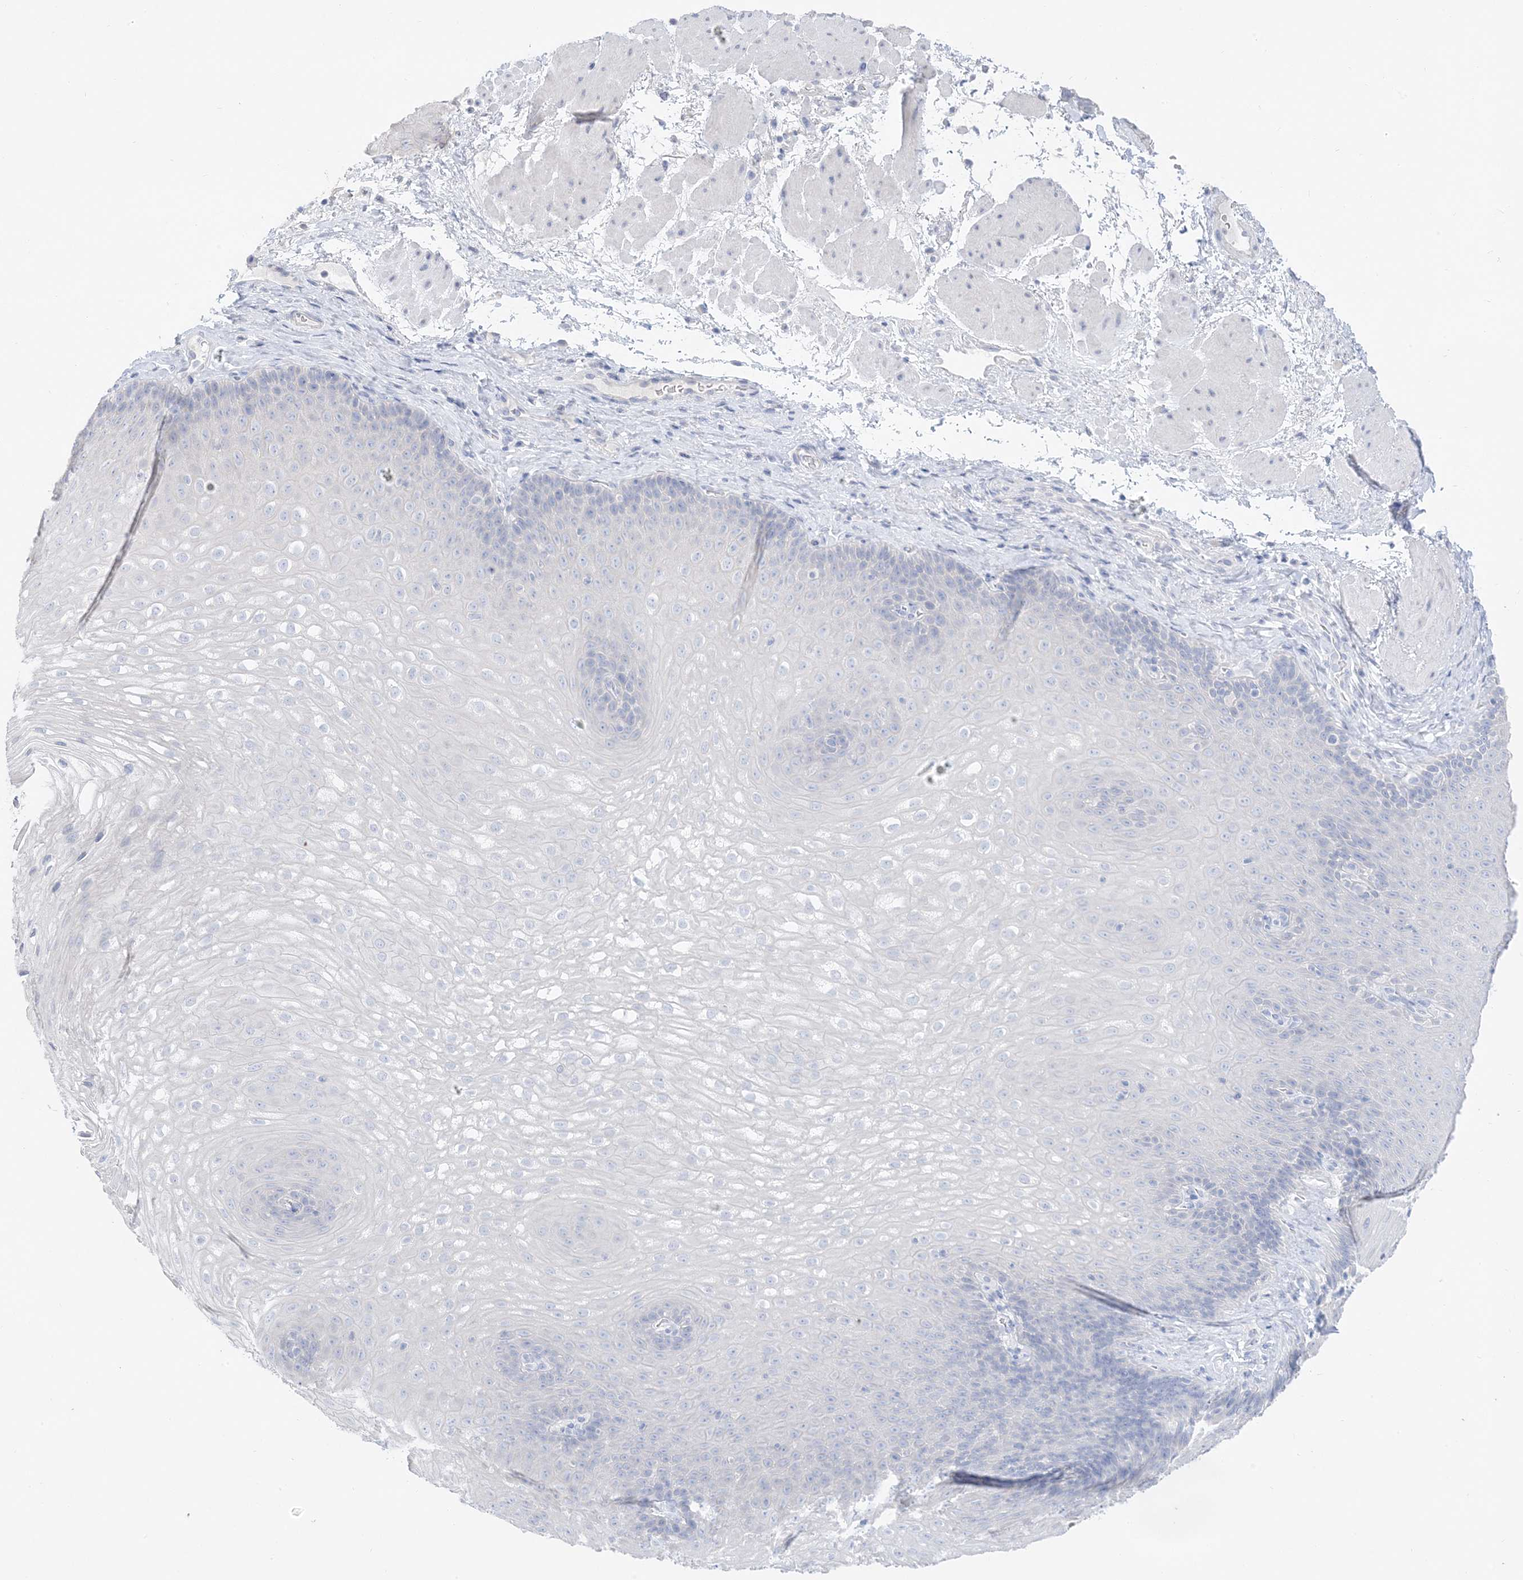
{"staining": {"intensity": "negative", "quantity": "none", "location": "none"}, "tissue": "esophagus", "cell_type": "Squamous epithelial cells", "image_type": "normal", "snomed": [{"axis": "morphology", "description": "Normal tissue, NOS"}, {"axis": "topography", "description": "Esophagus"}], "caption": "Immunohistochemistry histopathology image of unremarkable human esophagus stained for a protein (brown), which reveals no positivity in squamous epithelial cells. (DAB (3,3'-diaminobenzidine) immunohistochemistry (IHC) visualized using brightfield microscopy, high magnification).", "gene": "MUC17", "patient": {"sex": "female", "age": 66}}